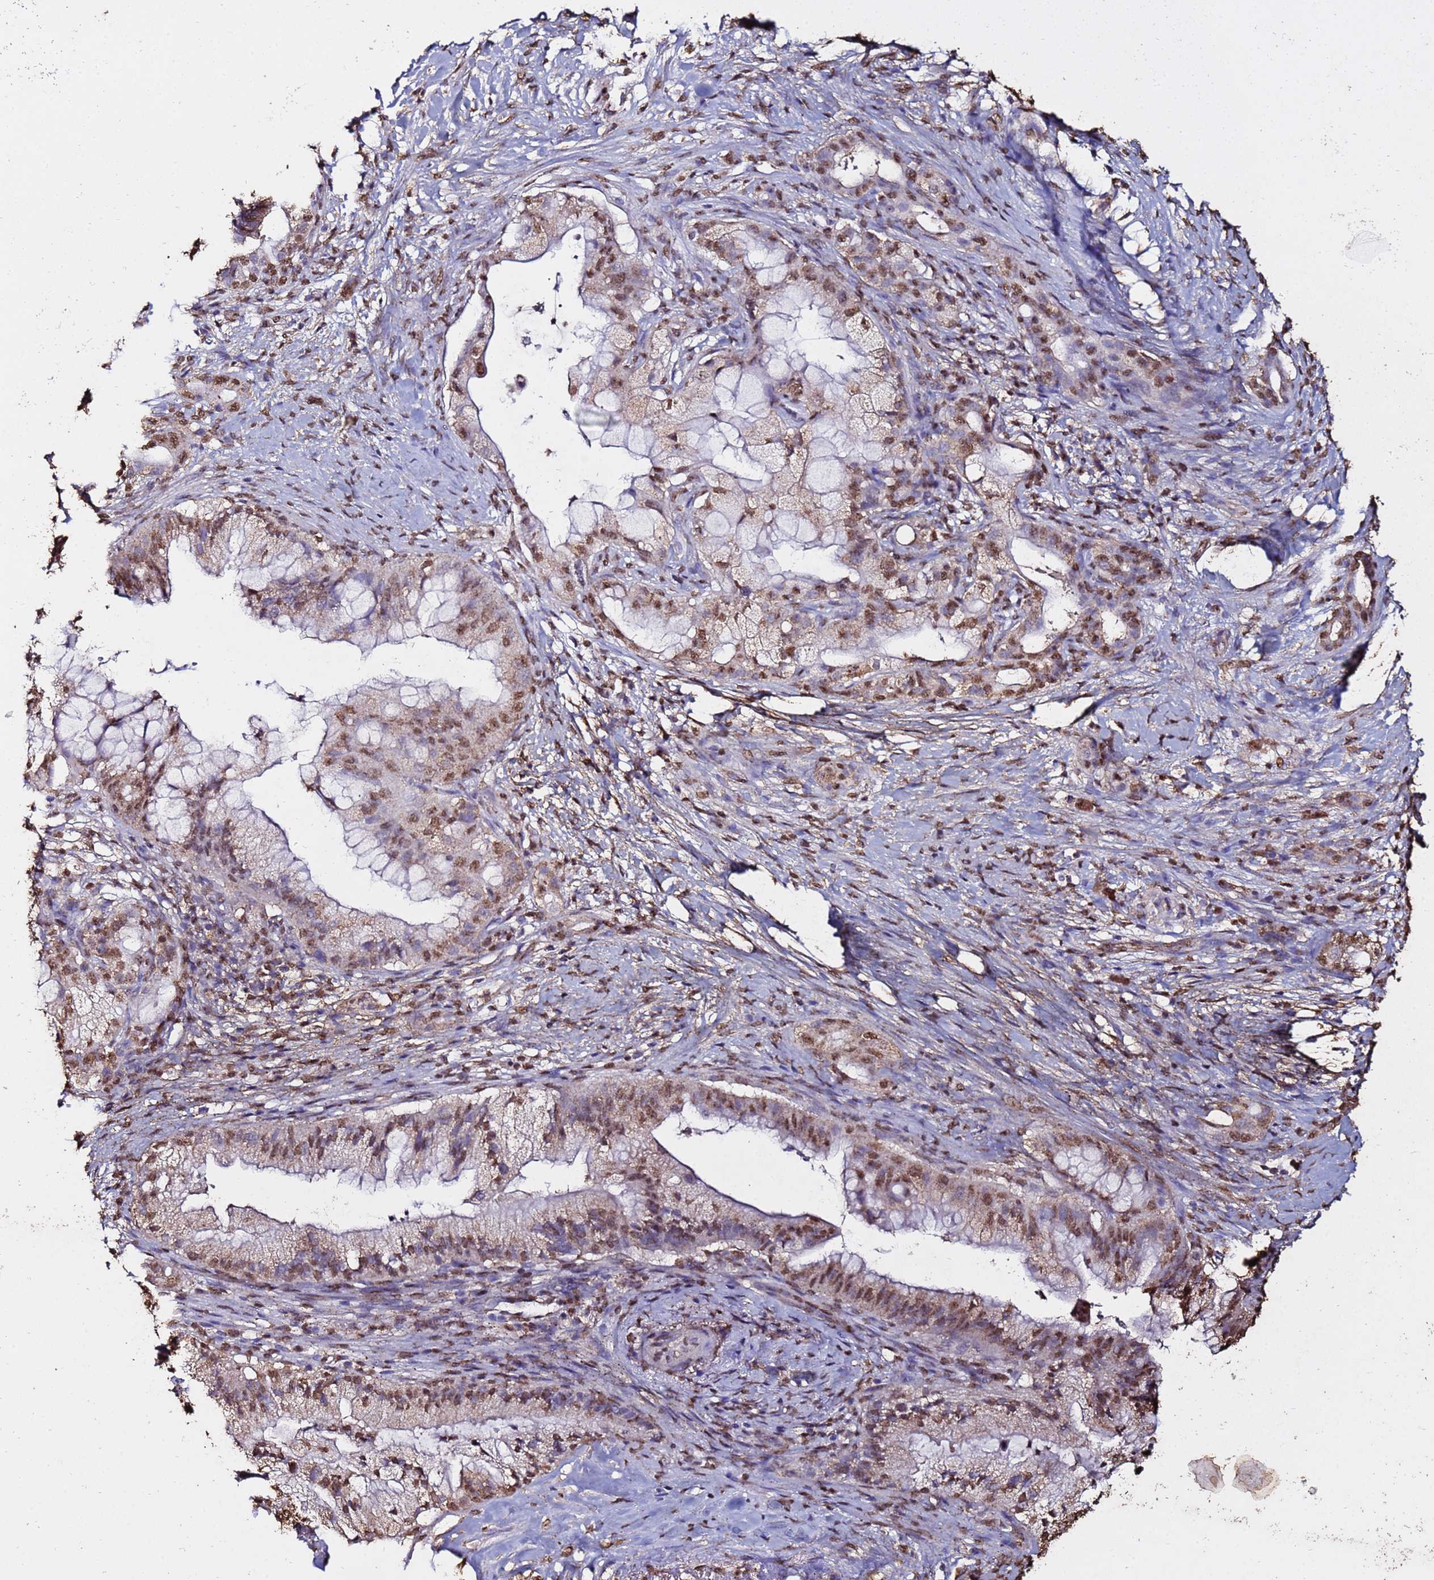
{"staining": {"intensity": "moderate", "quantity": "25%-75%", "location": "nuclear"}, "tissue": "pancreatic cancer", "cell_type": "Tumor cells", "image_type": "cancer", "snomed": [{"axis": "morphology", "description": "Adenocarcinoma, NOS"}, {"axis": "topography", "description": "Pancreas"}], "caption": "Immunohistochemistry (DAB (3,3'-diaminobenzidine)) staining of pancreatic adenocarcinoma reveals moderate nuclear protein positivity in approximately 25%-75% of tumor cells.", "gene": "TRIP6", "patient": {"sex": "male", "age": 44}}